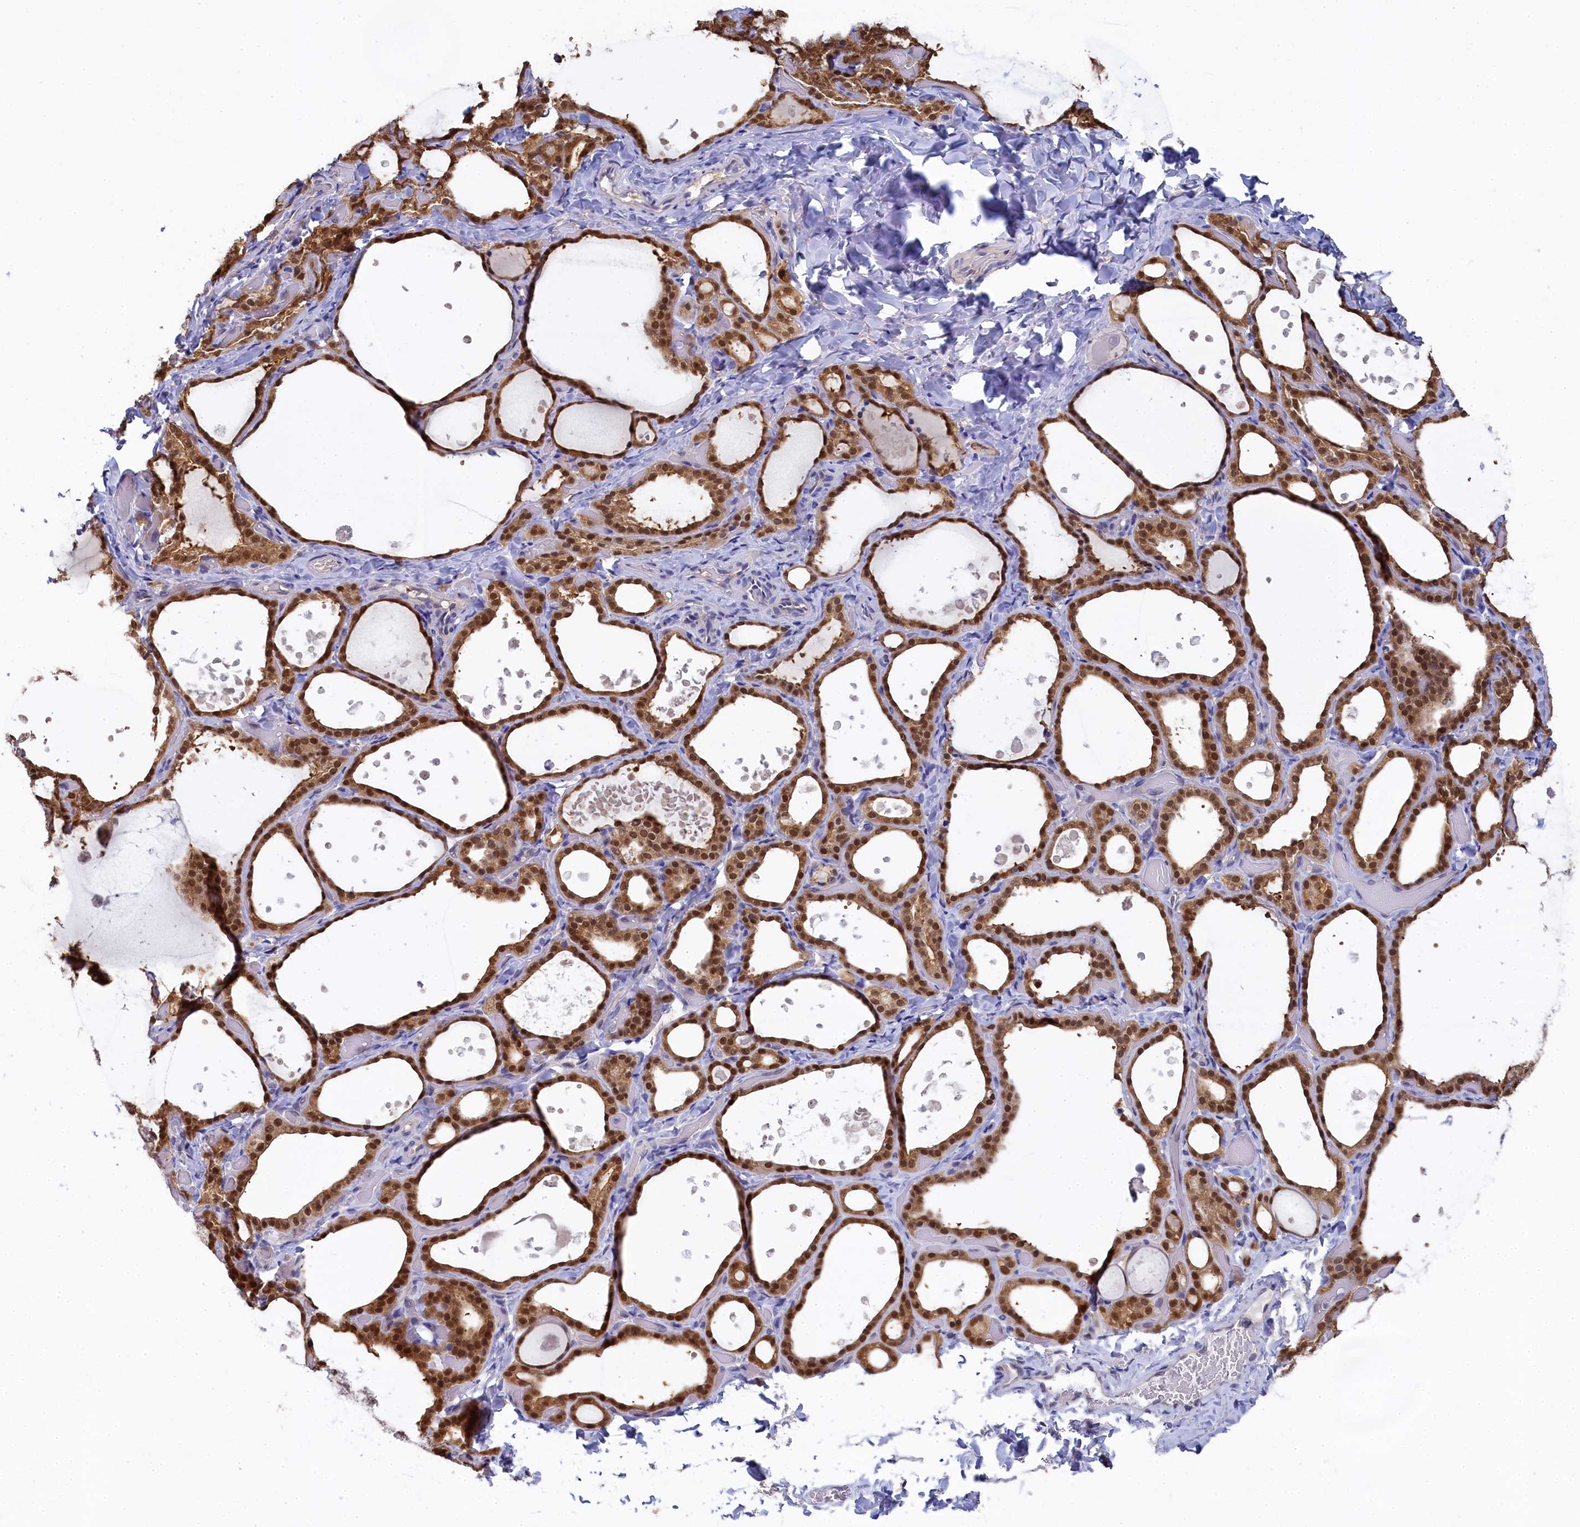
{"staining": {"intensity": "moderate", "quantity": ">75%", "location": "cytoplasmic/membranous,nuclear"}, "tissue": "thyroid gland", "cell_type": "Glandular cells", "image_type": "normal", "snomed": [{"axis": "morphology", "description": "Normal tissue, NOS"}, {"axis": "topography", "description": "Thyroid gland"}], "caption": "The micrograph exhibits a brown stain indicating the presence of a protein in the cytoplasmic/membranous,nuclear of glandular cells in thyroid gland. (brown staining indicates protein expression, while blue staining denotes nuclei).", "gene": "C11orf54", "patient": {"sex": "female", "age": 44}}